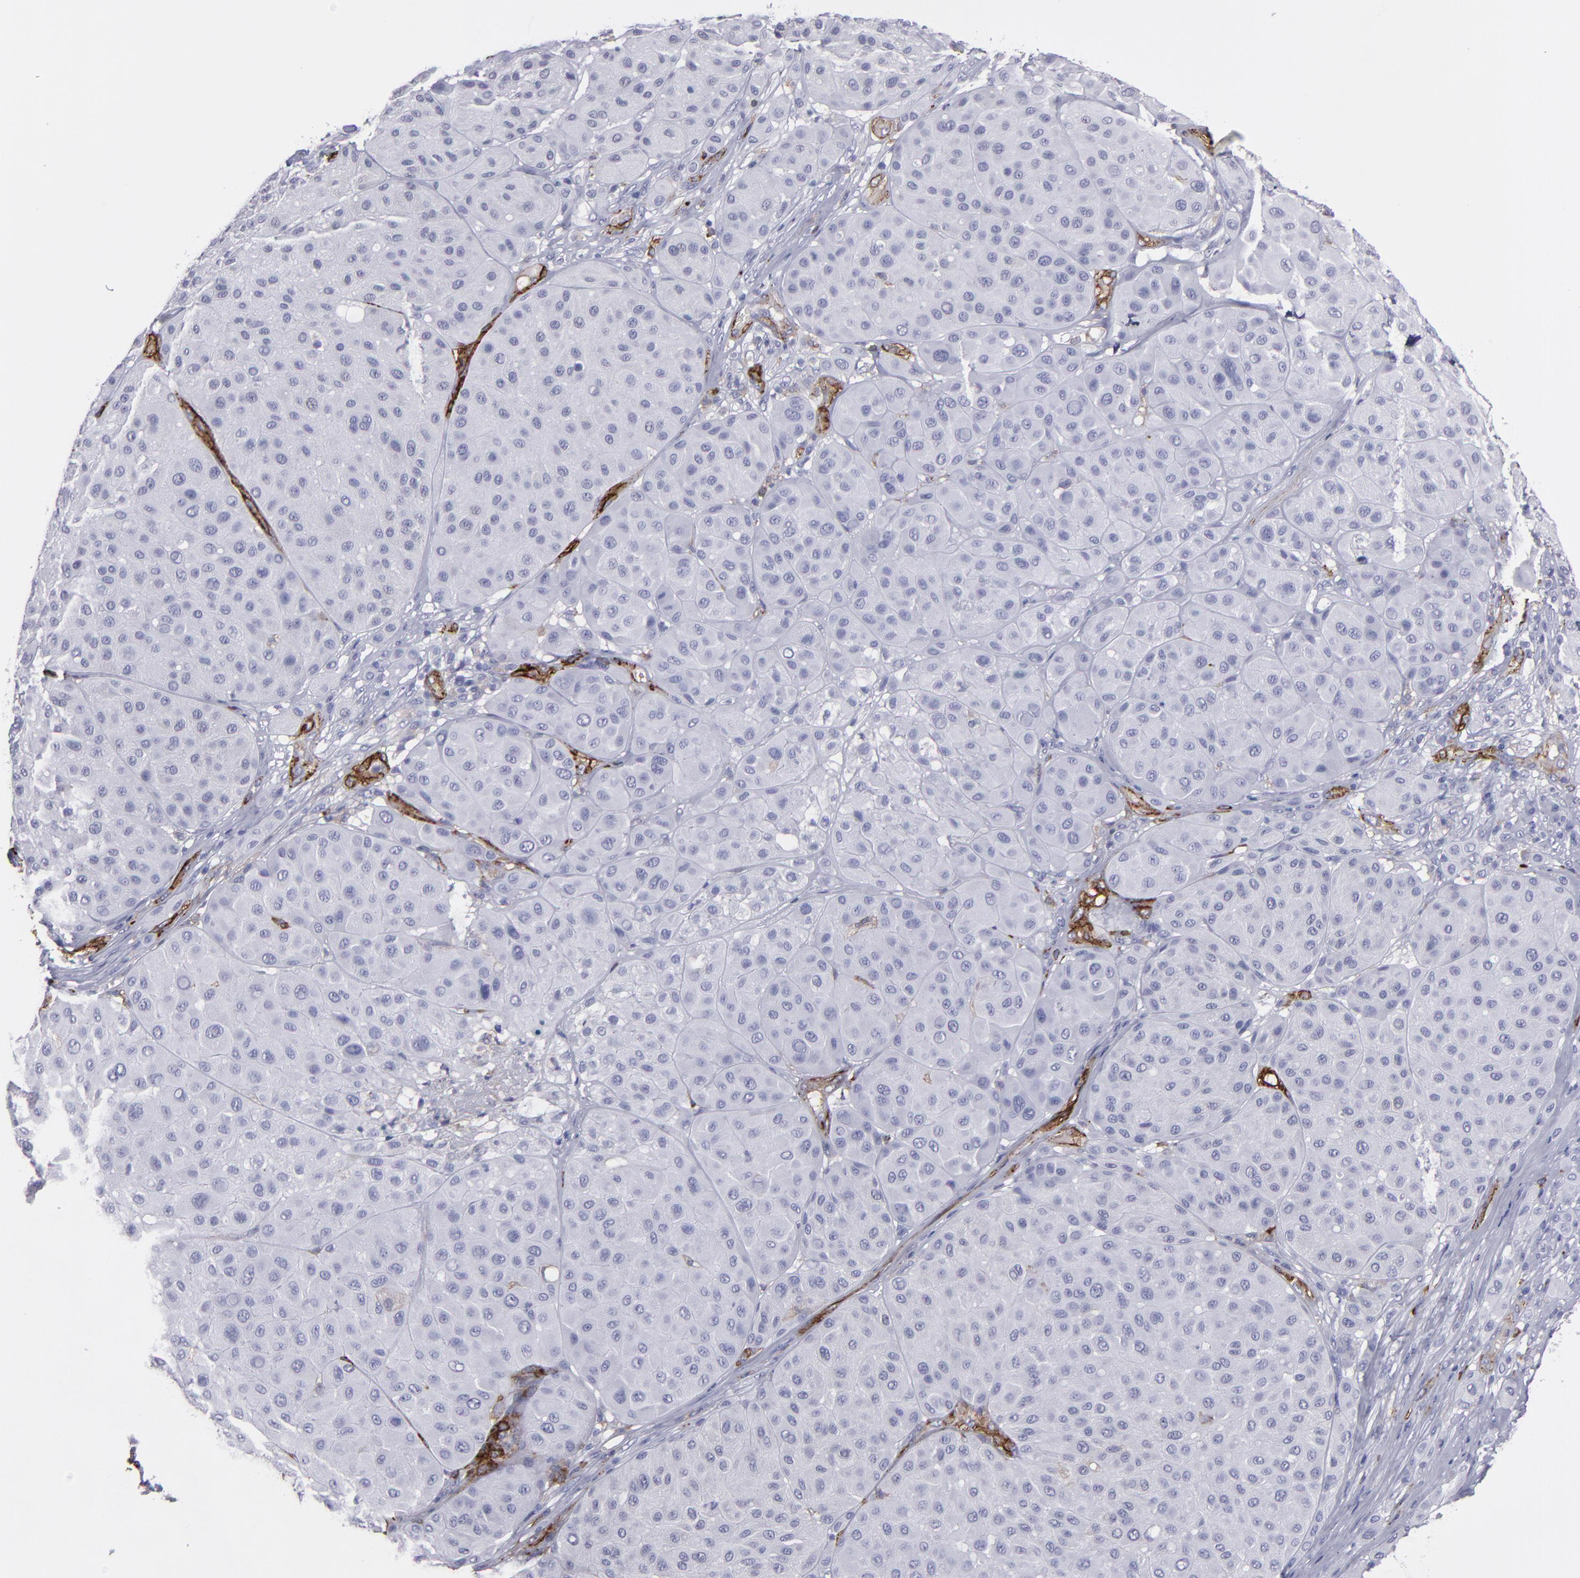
{"staining": {"intensity": "negative", "quantity": "none", "location": "none"}, "tissue": "melanoma", "cell_type": "Tumor cells", "image_type": "cancer", "snomed": [{"axis": "morphology", "description": "Normal tissue, NOS"}, {"axis": "morphology", "description": "Malignant melanoma, Metastatic site"}, {"axis": "topography", "description": "Skin"}], "caption": "The histopathology image exhibits no significant staining in tumor cells of melanoma.", "gene": "CD36", "patient": {"sex": "male", "age": 41}}